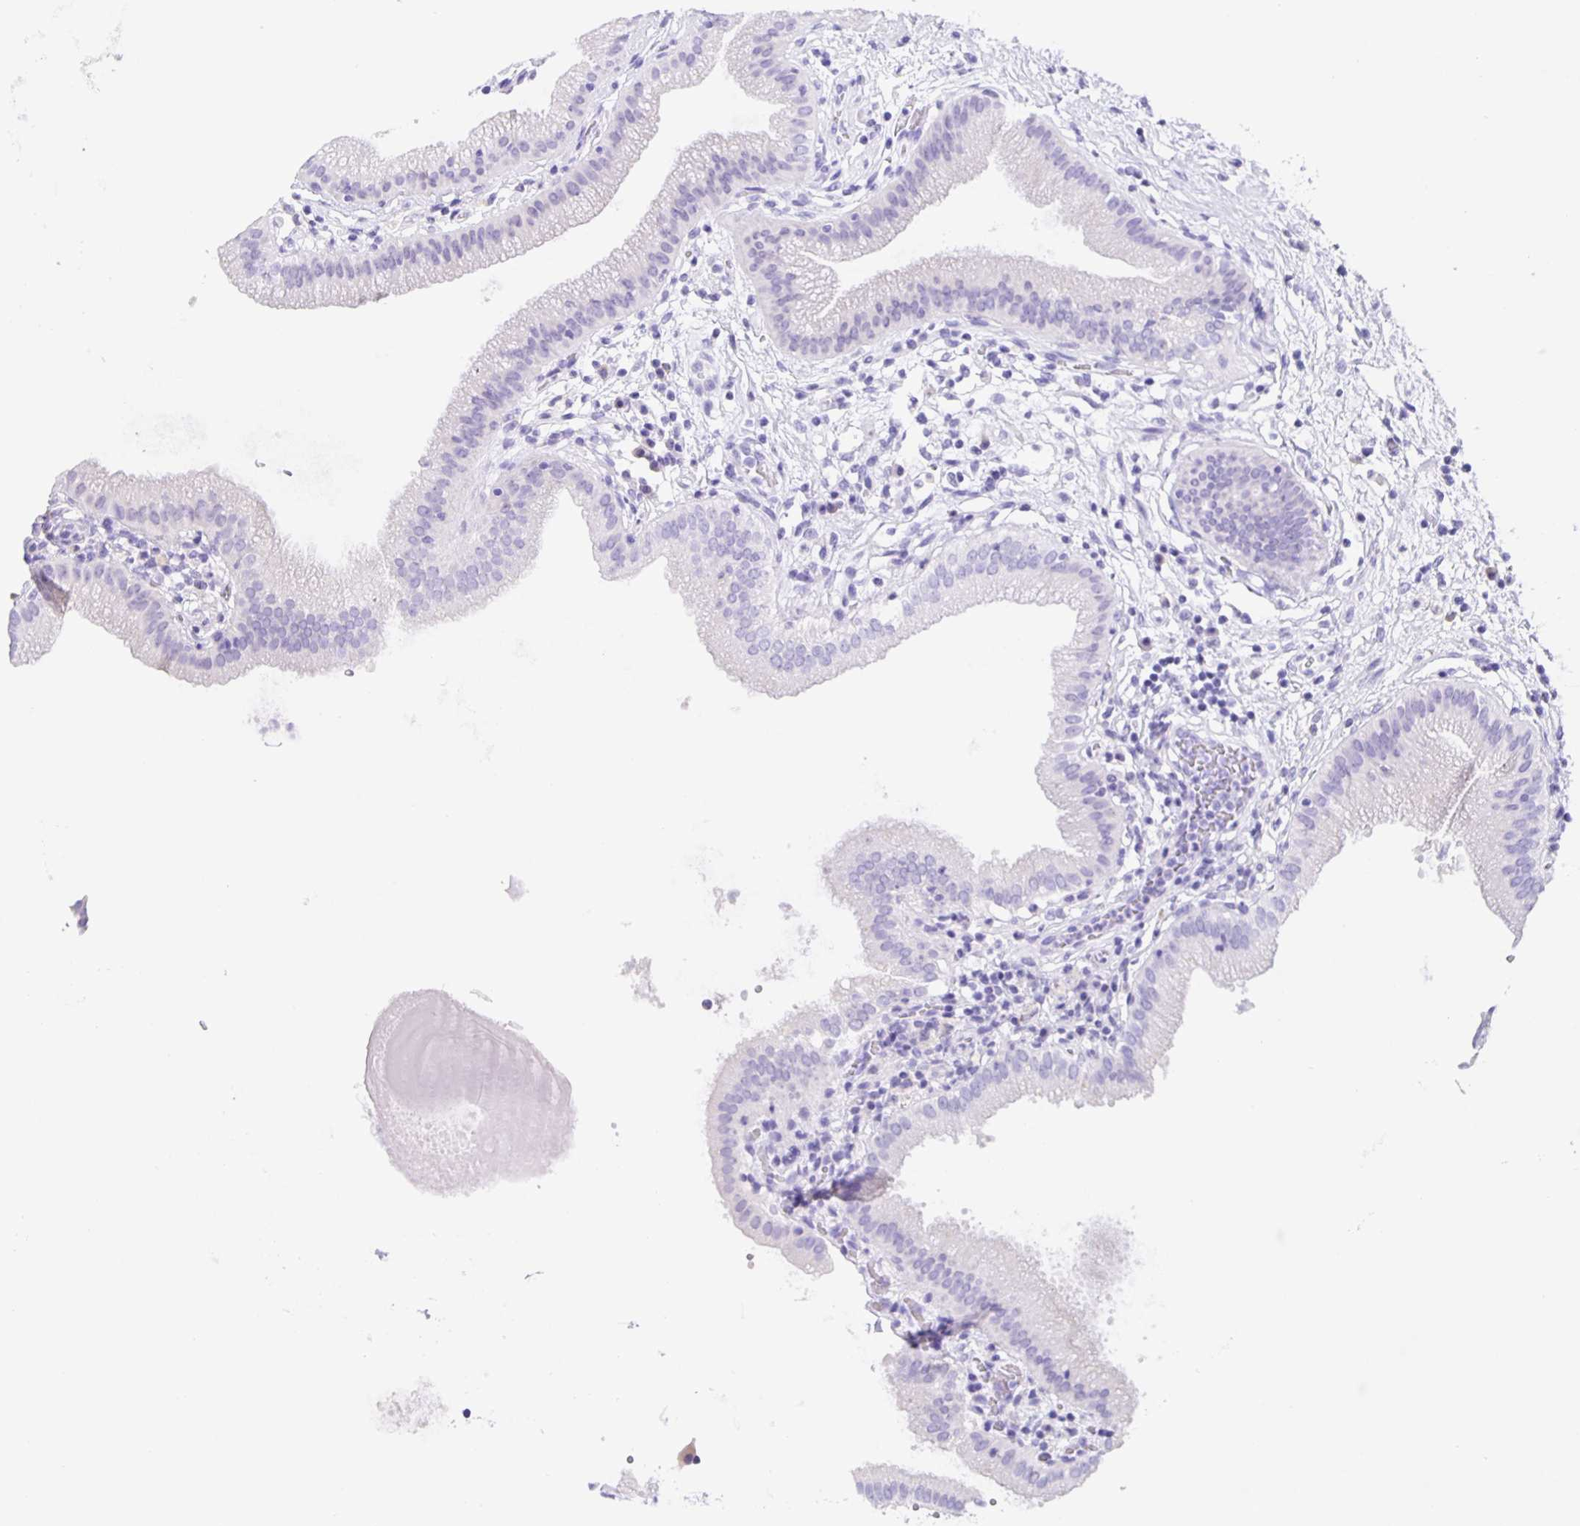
{"staining": {"intensity": "negative", "quantity": "none", "location": "none"}, "tissue": "gallbladder", "cell_type": "Glandular cells", "image_type": "normal", "snomed": [{"axis": "morphology", "description": "Normal tissue, NOS"}, {"axis": "topography", "description": "Gallbladder"}], "caption": "Glandular cells show no significant positivity in unremarkable gallbladder. (DAB (3,3'-diaminobenzidine) immunohistochemistry with hematoxylin counter stain).", "gene": "GUCA2A", "patient": {"sex": "female", "age": 65}}